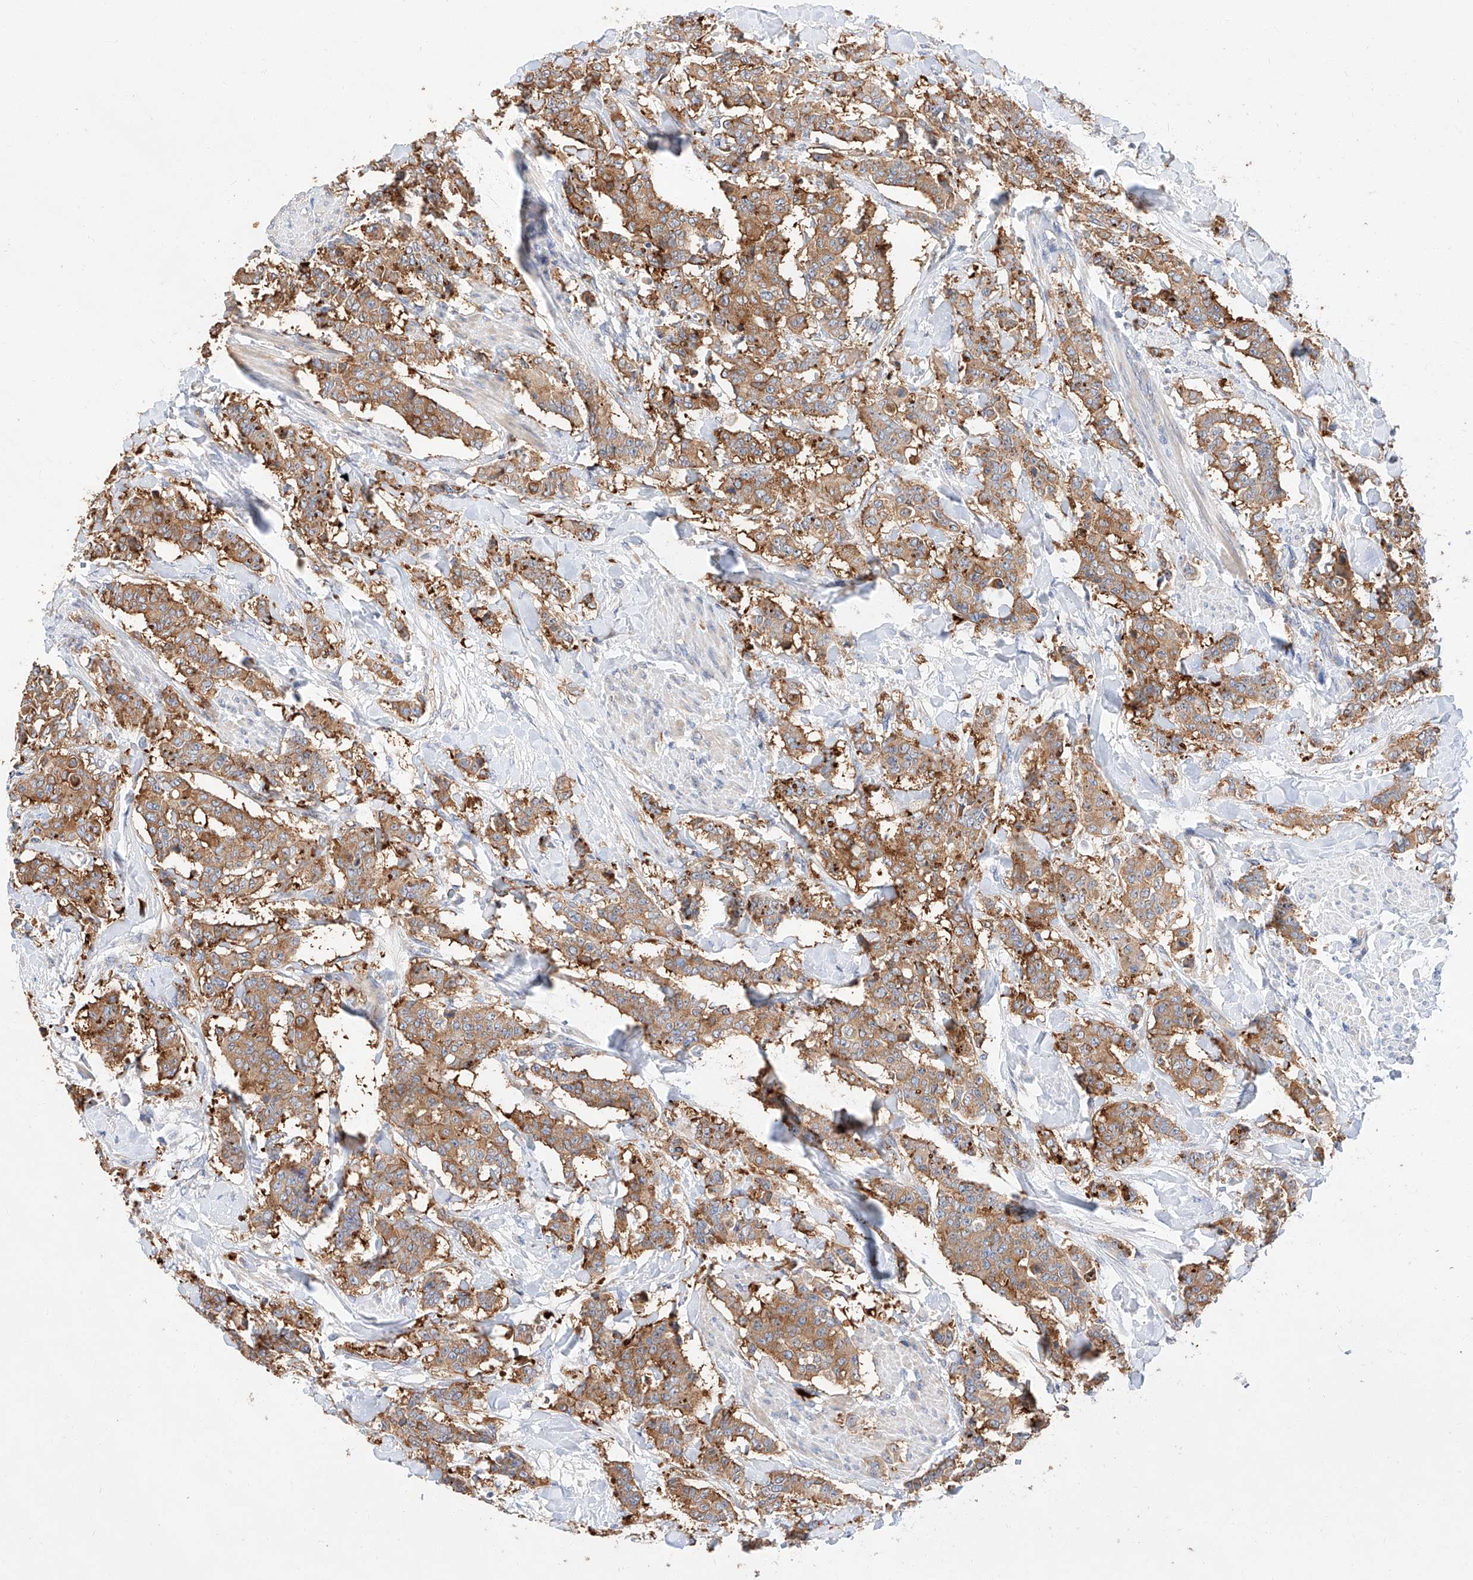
{"staining": {"intensity": "moderate", "quantity": ">75%", "location": "cytoplasmic/membranous"}, "tissue": "breast cancer", "cell_type": "Tumor cells", "image_type": "cancer", "snomed": [{"axis": "morphology", "description": "Duct carcinoma"}, {"axis": "topography", "description": "Breast"}], "caption": "Immunohistochemical staining of intraductal carcinoma (breast) reveals medium levels of moderate cytoplasmic/membranous protein expression in approximately >75% of tumor cells. (Brightfield microscopy of DAB IHC at high magnification).", "gene": "GLMN", "patient": {"sex": "female", "age": 40}}